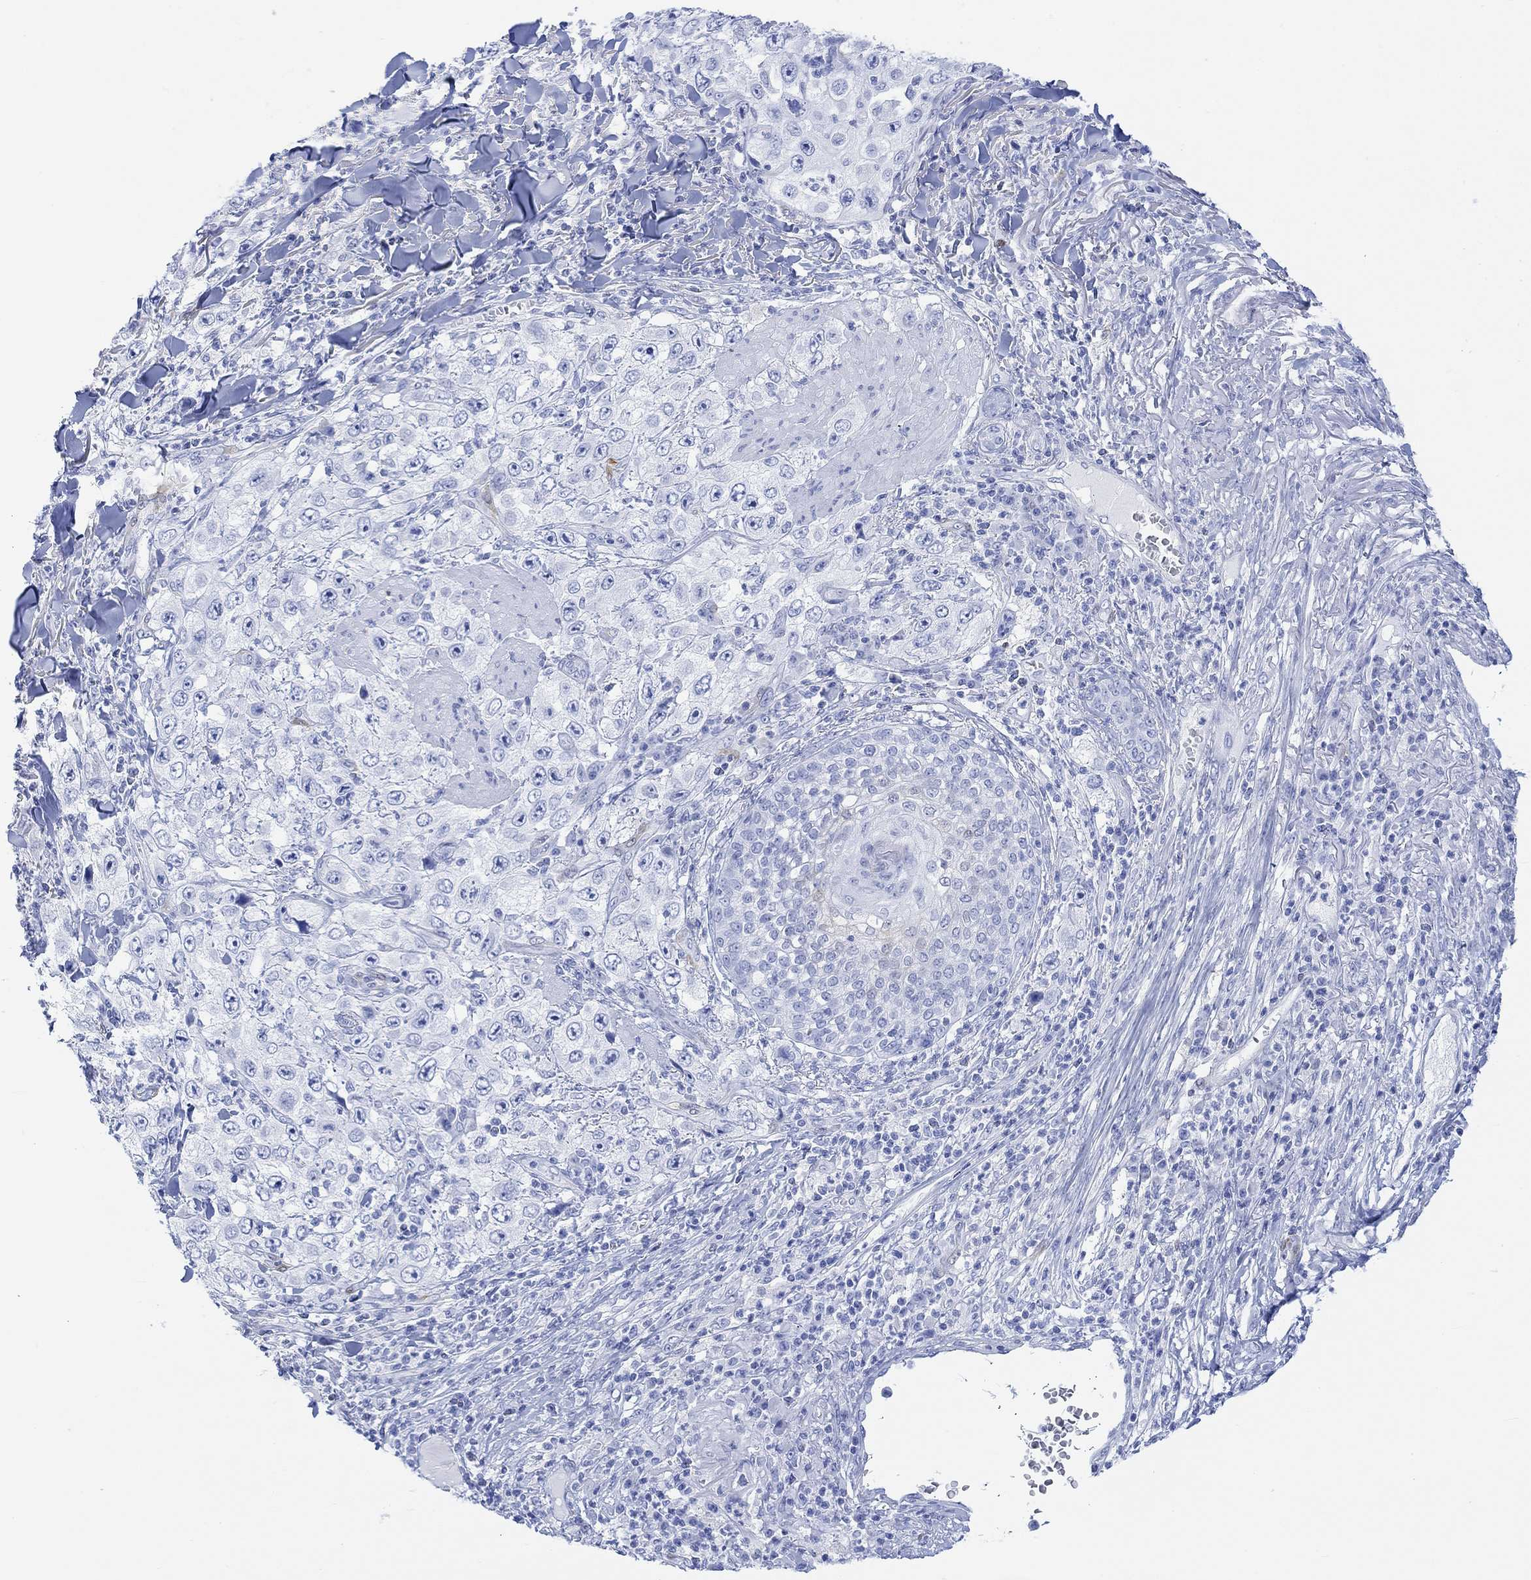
{"staining": {"intensity": "negative", "quantity": "none", "location": "none"}, "tissue": "skin cancer", "cell_type": "Tumor cells", "image_type": "cancer", "snomed": [{"axis": "morphology", "description": "Squamous cell carcinoma, NOS"}, {"axis": "topography", "description": "Skin"}], "caption": "This is an immunohistochemistry (IHC) histopathology image of human skin cancer. There is no positivity in tumor cells.", "gene": "TPPP3", "patient": {"sex": "male", "age": 82}}